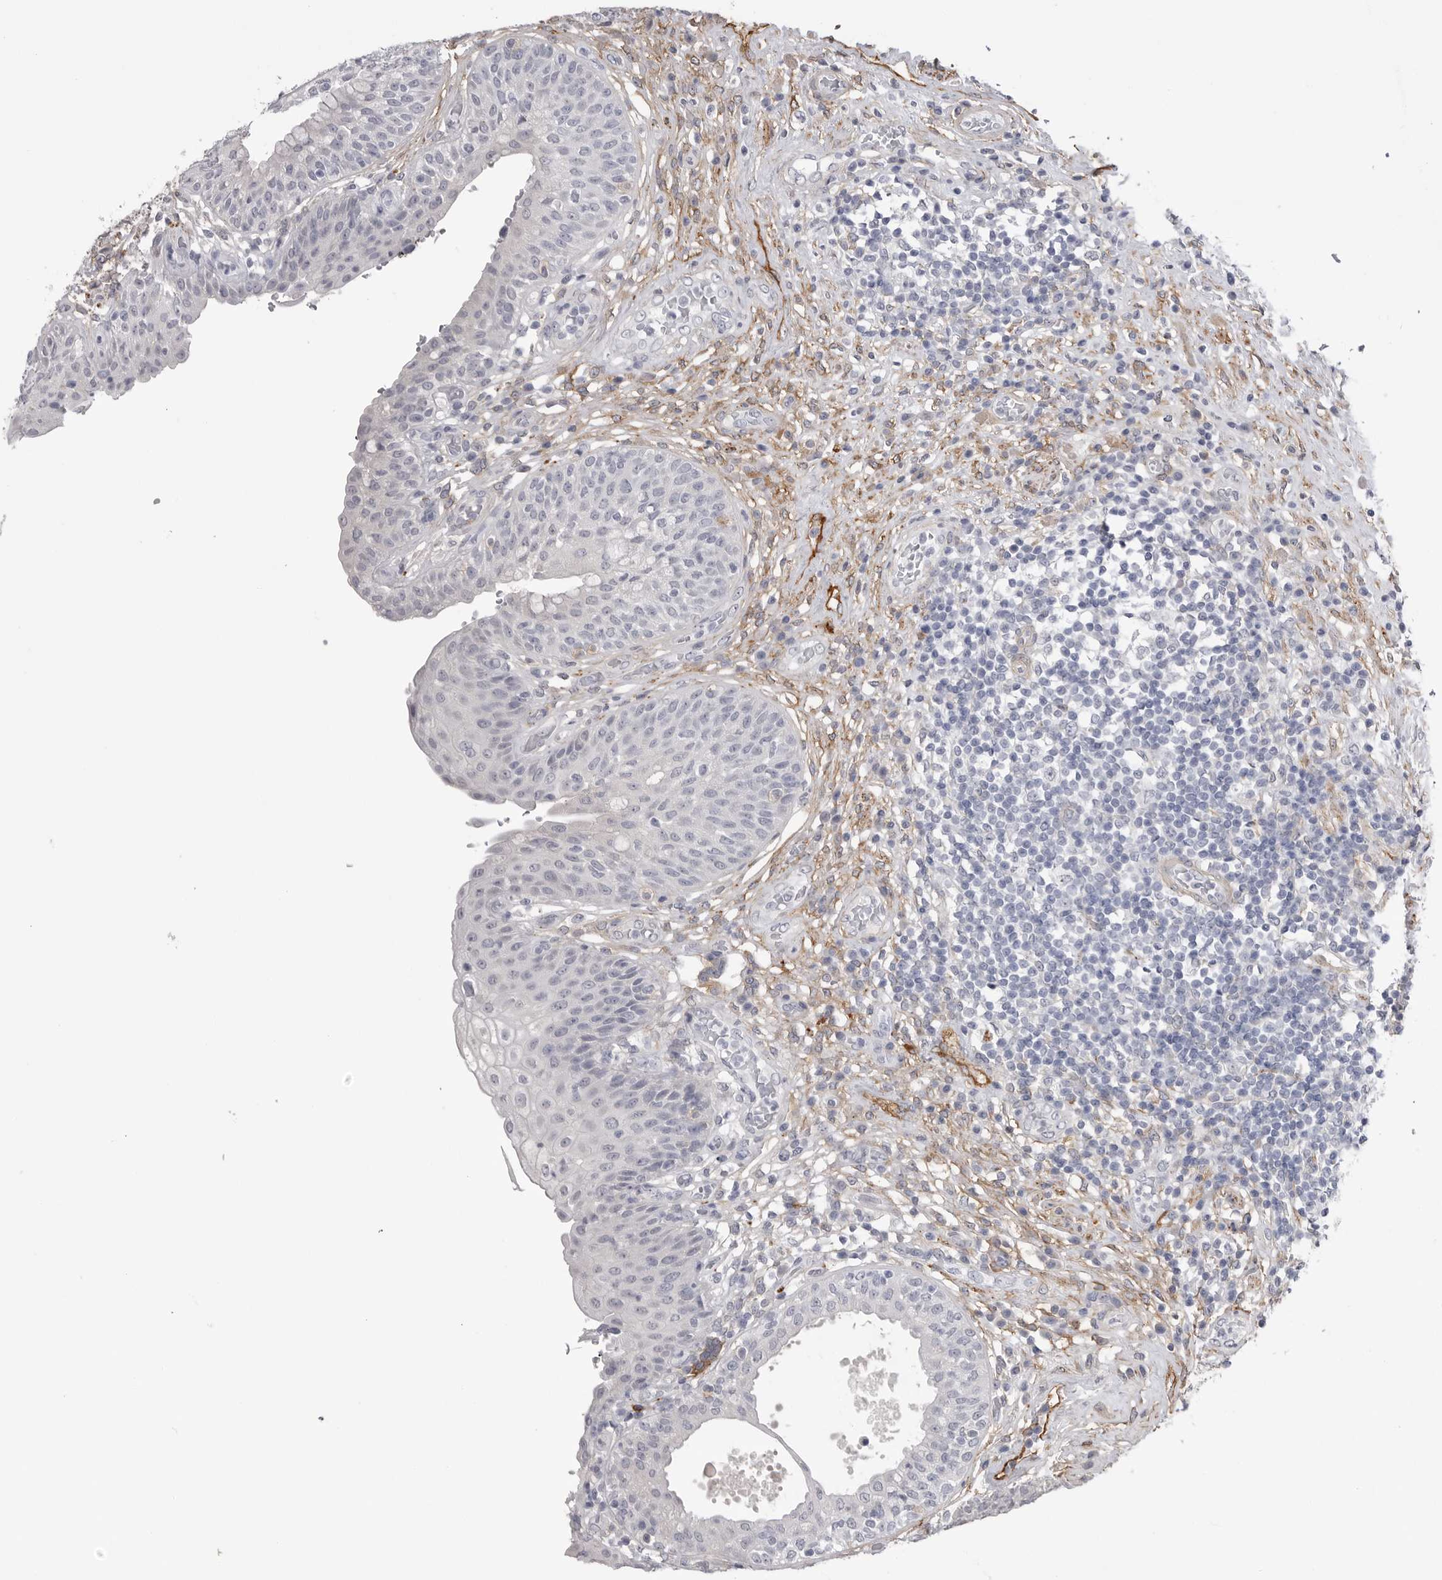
{"staining": {"intensity": "negative", "quantity": "none", "location": "none"}, "tissue": "urinary bladder", "cell_type": "Urothelial cells", "image_type": "normal", "snomed": [{"axis": "morphology", "description": "Normal tissue, NOS"}, {"axis": "topography", "description": "Urinary bladder"}], "caption": "A high-resolution micrograph shows IHC staining of benign urinary bladder, which displays no significant staining in urothelial cells. The staining was performed using DAB to visualize the protein expression in brown, while the nuclei were stained in blue with hematoxylin (Magnification: 20x).", "gene": "AKAP12", "patient": {"sex": "female", "age": 62}}